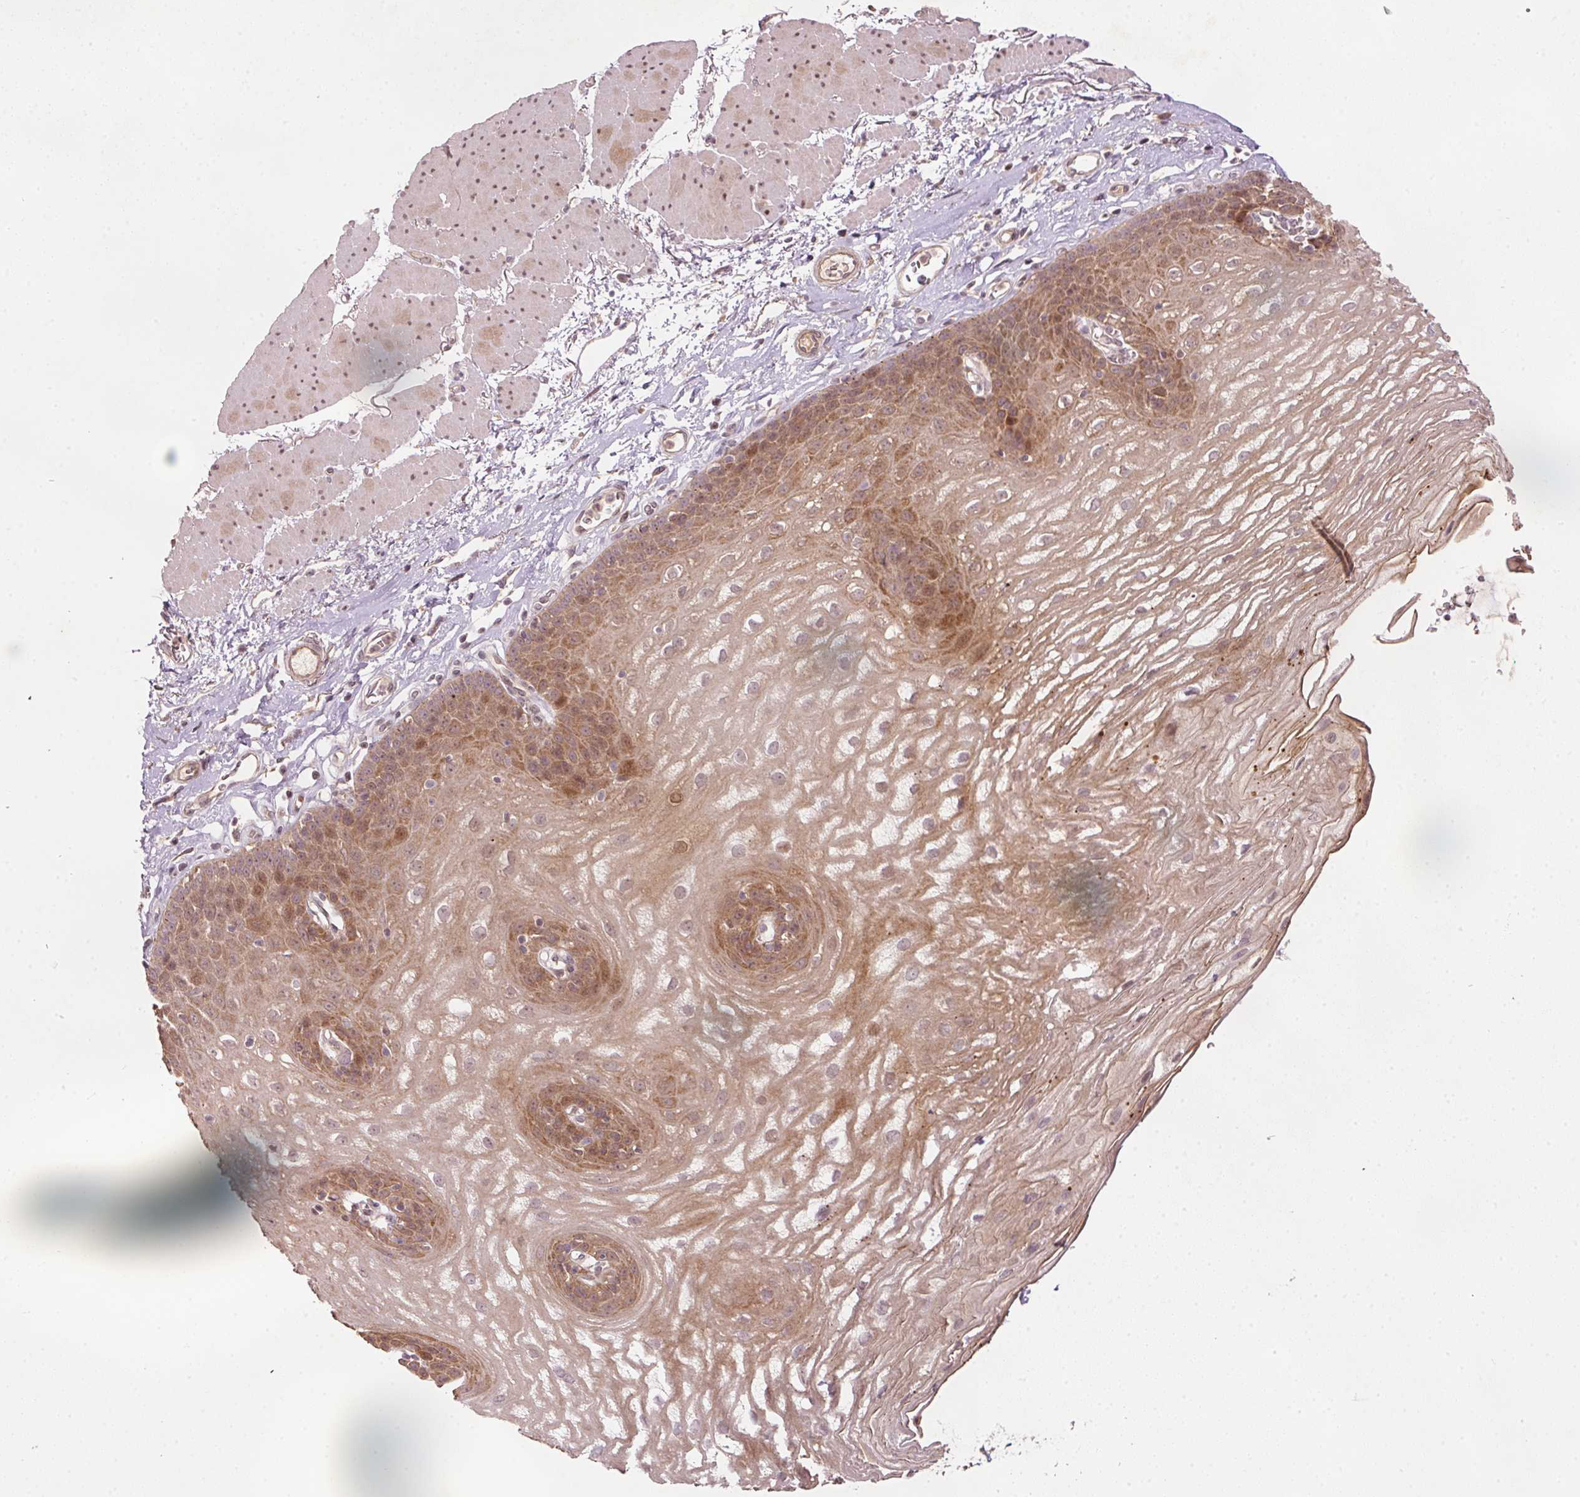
{"staining": {"intensity": "moderate", "quantity": ">75%", "location": "cytoplasmic/membranous,nuclear"}, "tissue": "esophagus", "cell_type": "Squamous epithelial cells", "image_type": "normal", "snomed": [{"axis": "morphology", "description": "Normal tissue, NOS"}, {"axis": "topography", "description": "Esophagus"}], "caption": "Protein analysis of benign esophagus demonstrates moderate cytoplasmic/membranous,nuclear positivity in about >75% of squamous epithelial cells.", "gene": "PCDHB1", "patient": {"sex": "female", "age": 81}}